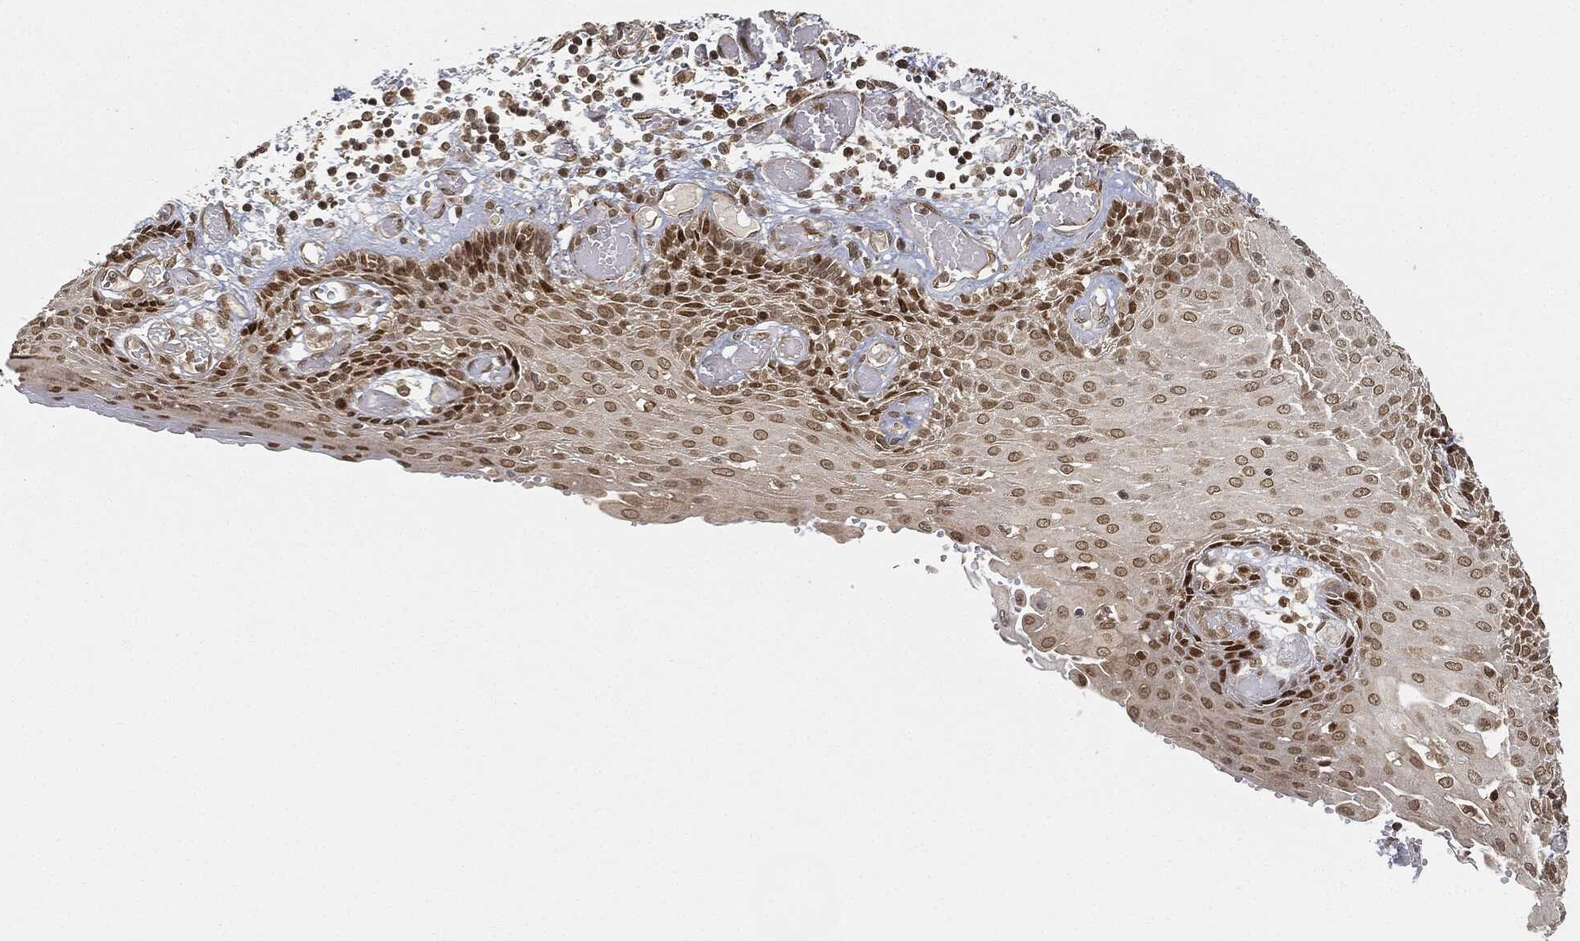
{"staining": {"intensity": "strong", "quantity": "<25%", "location": "nuclear"}, "tissue": "esophagus", "cell_type": "Squamous epithelial cells", "image_type": "normal", "snomed": [{"axis": "morphology", "description": "Normal tissue, NOS"}, {"axis": "topography", "description": "Esophagus"}], "caption": "Immunohistochemical staining of unremarkable esophagus demonstrates strong nuclear protein expression in about <25% of squamous epithelial cells.", "gene": "CIB1", "patient": {"sex": "male", "age": 58}}